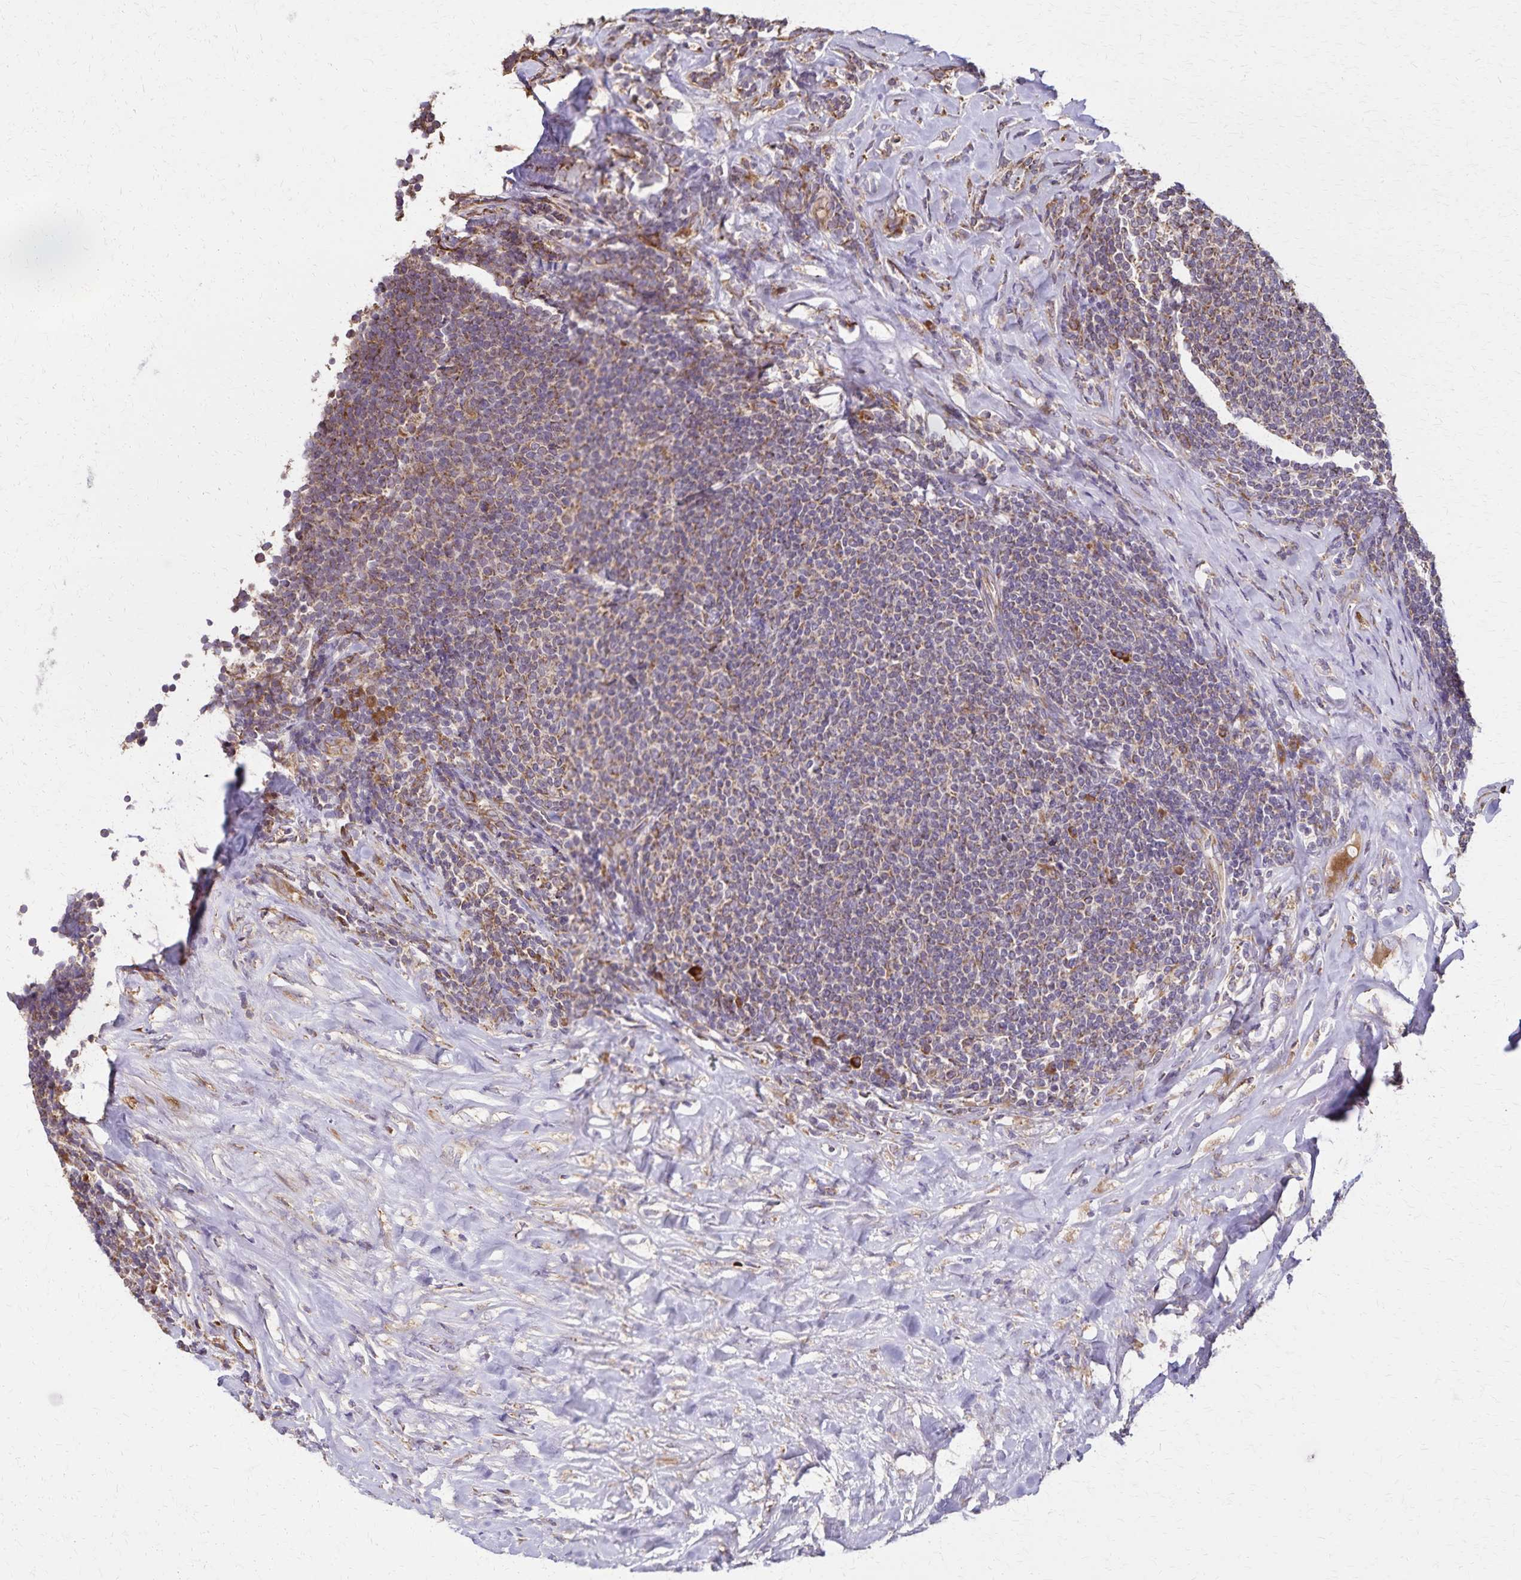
{"staining": {"intensity": "weak", "quantity": "25%-75%", "location": "cytoplasmic/membranous"}, "tissue": "lymphoma", "cell_type": "Tumor cells", "image_type": "cancer", "snomed": [{"axis": "morphology", "description": "Malignant lymphoma, non-Hodgkin's type, Low grade"}, {"axis": "topography", "description": "Lymph node"}], "caption": "Brown immunohistochemical staining in human lymphoma demonstrates weak cytoplasmic/membranous expression in about 25%-75% of tumor cells. (Brightfield microscopy of DAB IHC at high magnification).", "gene": "RNF10", "patient": {"sex": "male", "age": 52}}